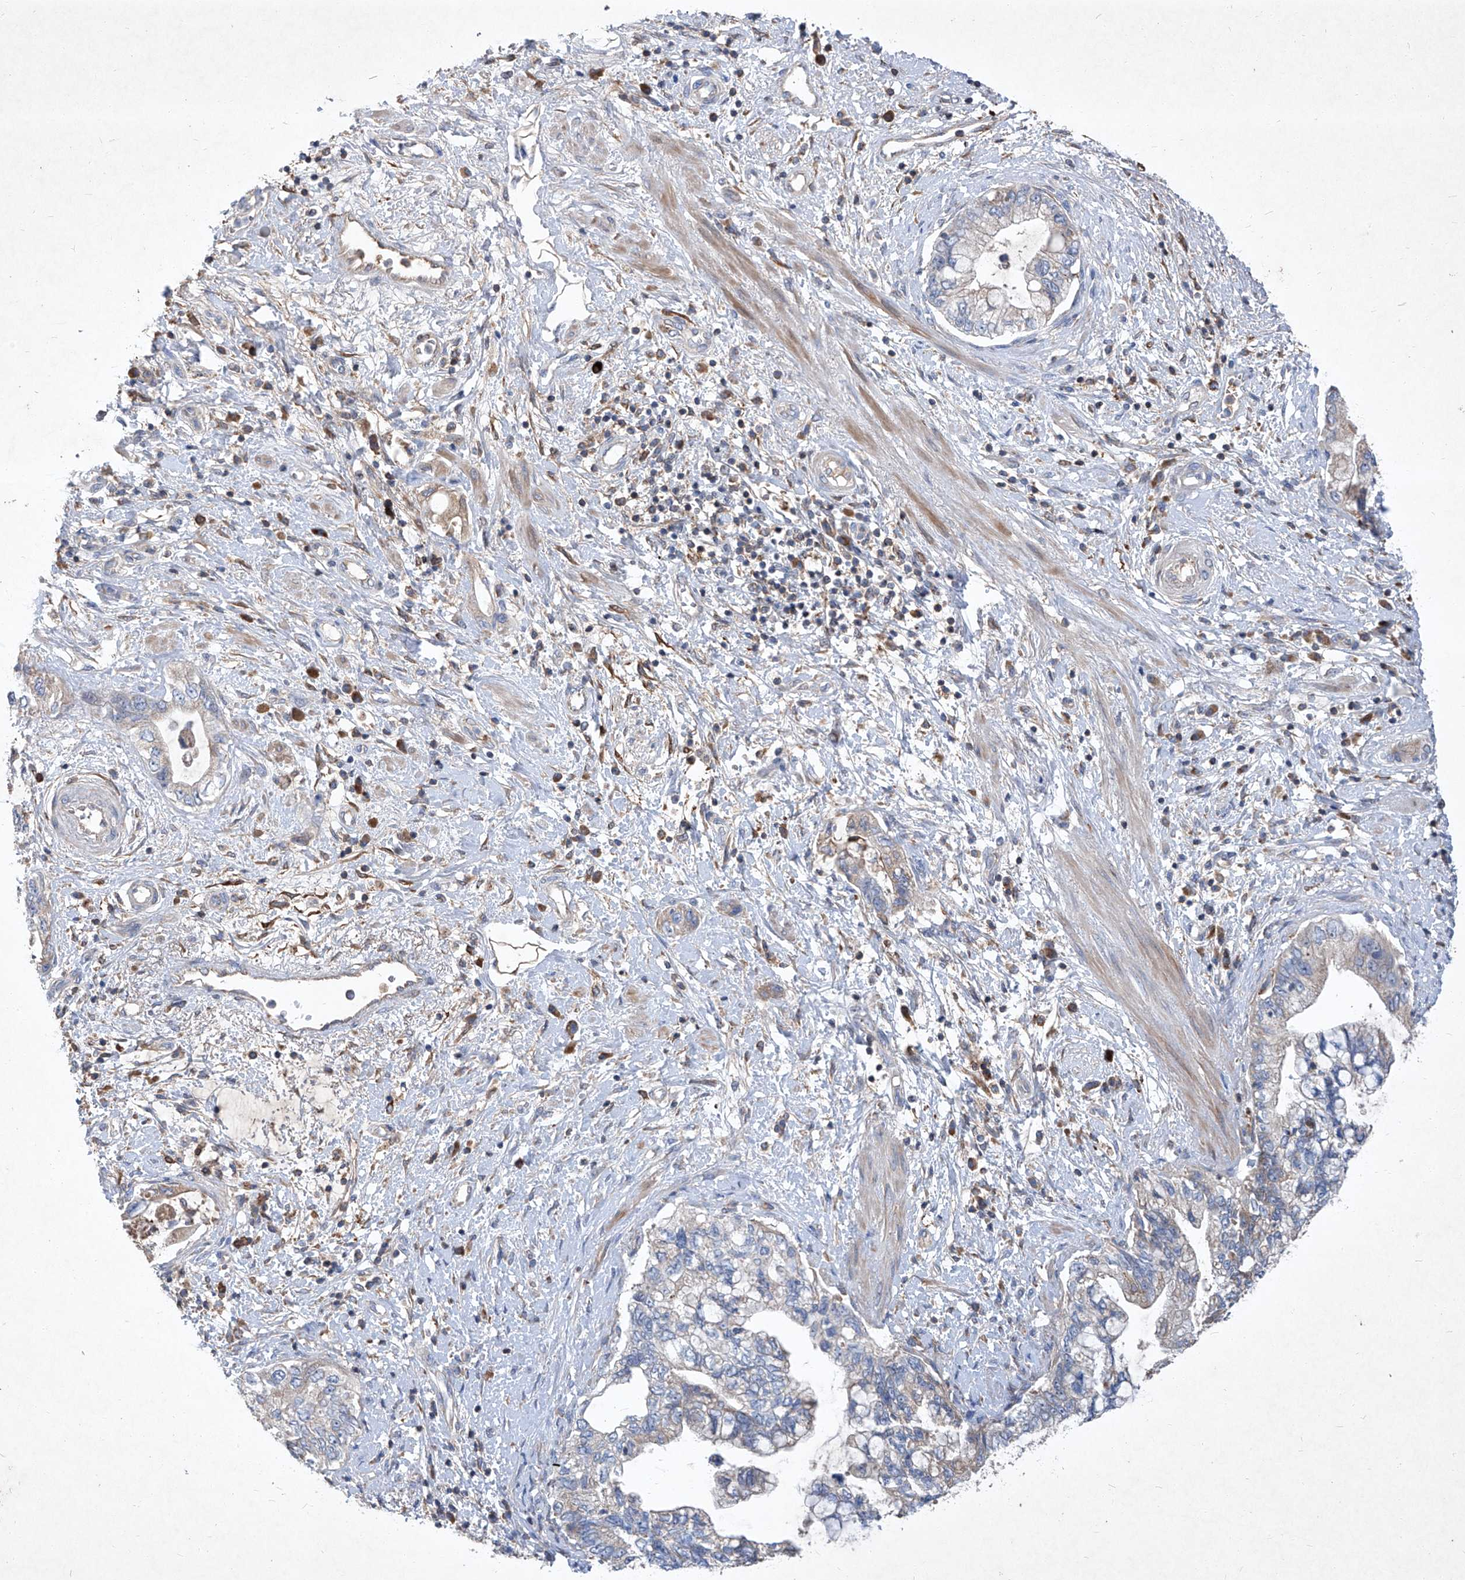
{"staining": {"intensity": "negative", "quantity": "none", "location": "none"}, "tissue": "pancreatic cancer", "cell_type": "Tumor cells", "image_type": "cancer", "snomed": [{"axis": "morphology", "description": "Adenocarcinoma, NOS"}, {"axis": "topography", "description": "Pancreas"}], "caption": "High power microscopy micrograph of an immunohistochemistry image of pancreatic cancer (adenocarcinoma), revealing no significant positivity in tumor cells.", "gene": "EPHA8", "patient": {"sex": "female", "age": 73}}